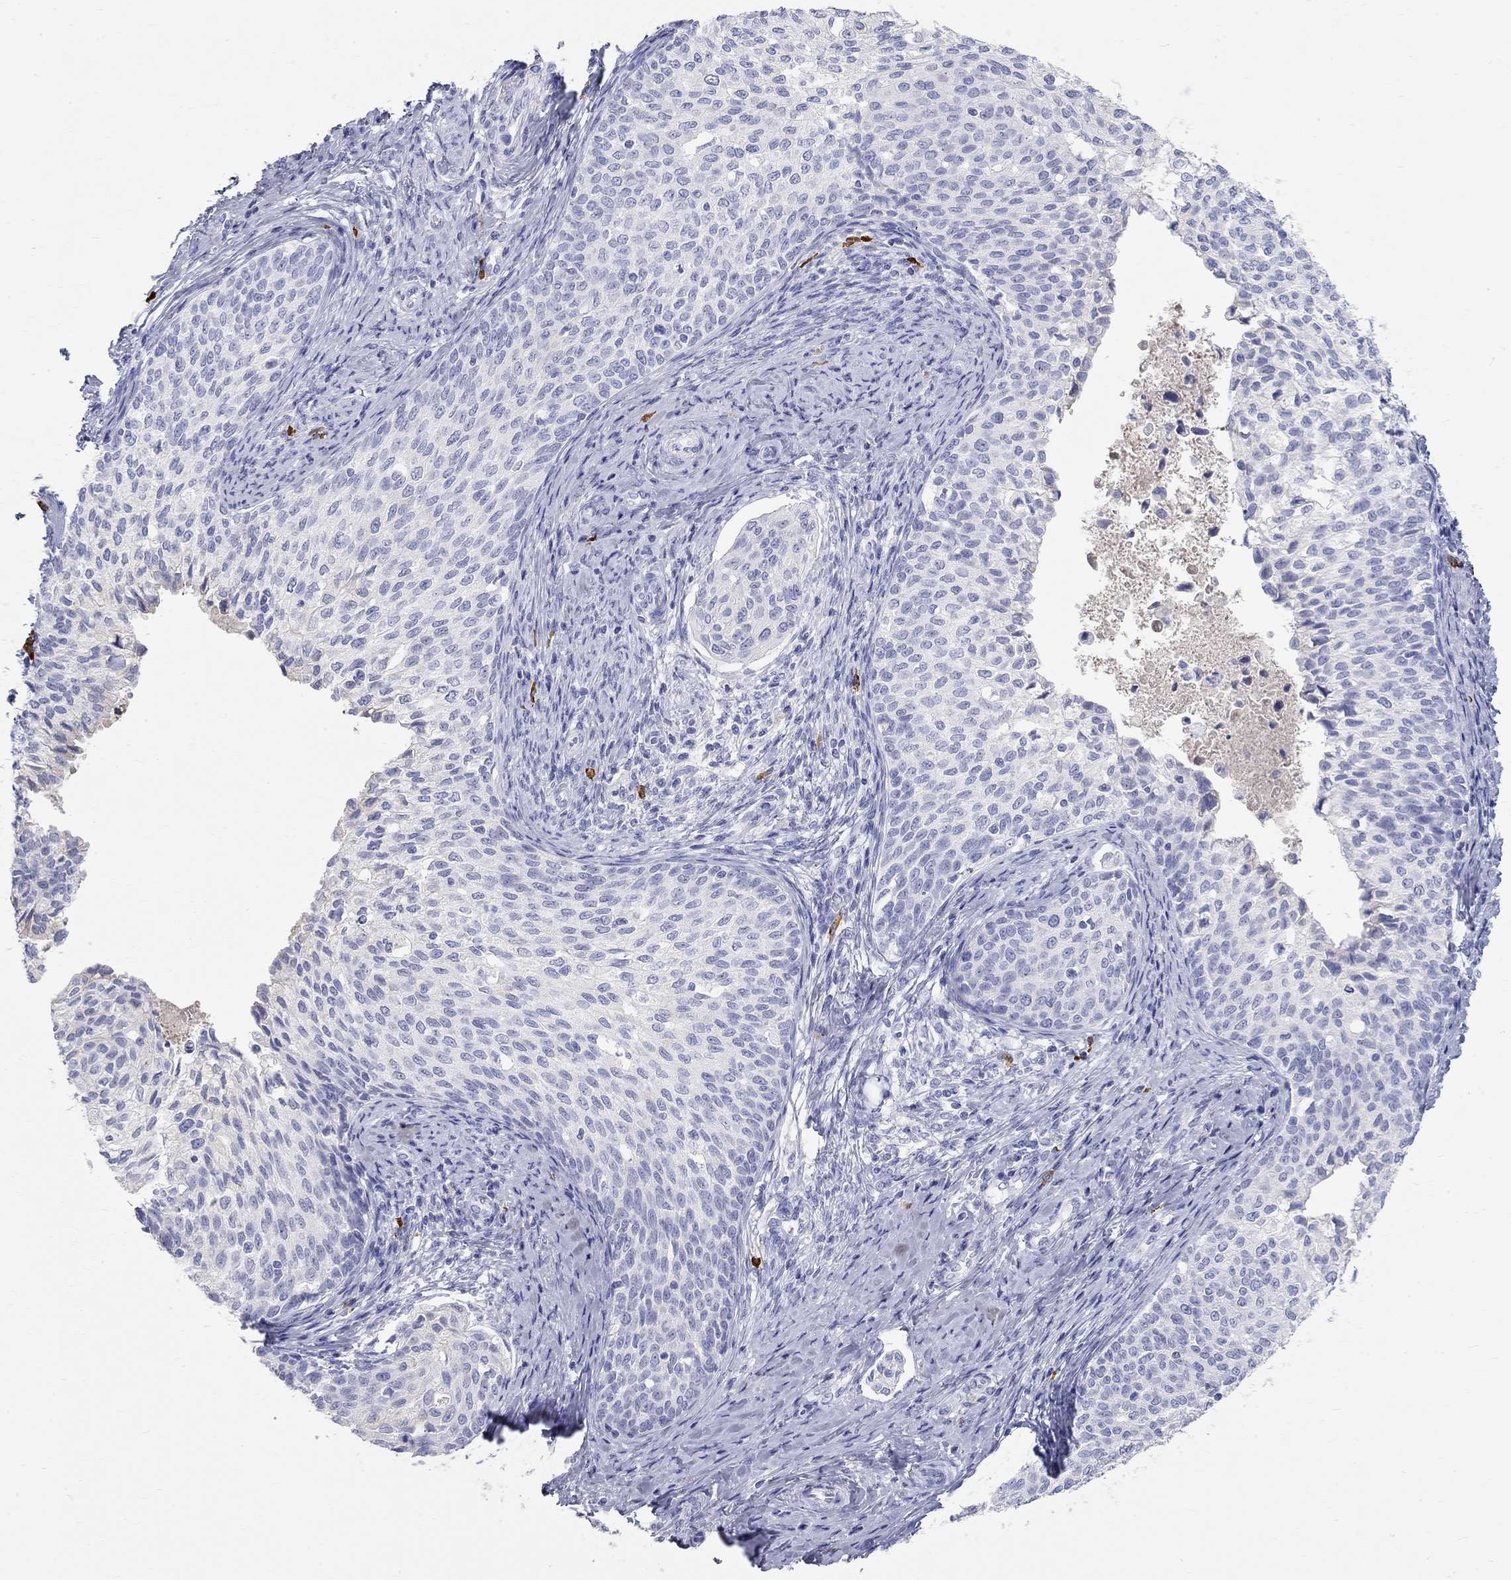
{"staining": {"intensity": "negative", "quantity": "none", "location": "none"}, "tissue": "cervical cancer", "cell_type": "Tumor cells", "image_type": "cancer", "snomed": [{"axis": "morphology", "description": "Squamous cell carcinoma, NOS"}, {"axis": "topography", "description": "Cervix"}], "caption": "This micrograph is of cervical squamous cell carcinoma stained with immunohistochemistry (IHC) to label a protein in brown with the nuclei are counter-stained blue. There is no positivity in tumor cells.", "gene": "PHOX2B", "patient": {"sex": "female", "age": 51}}